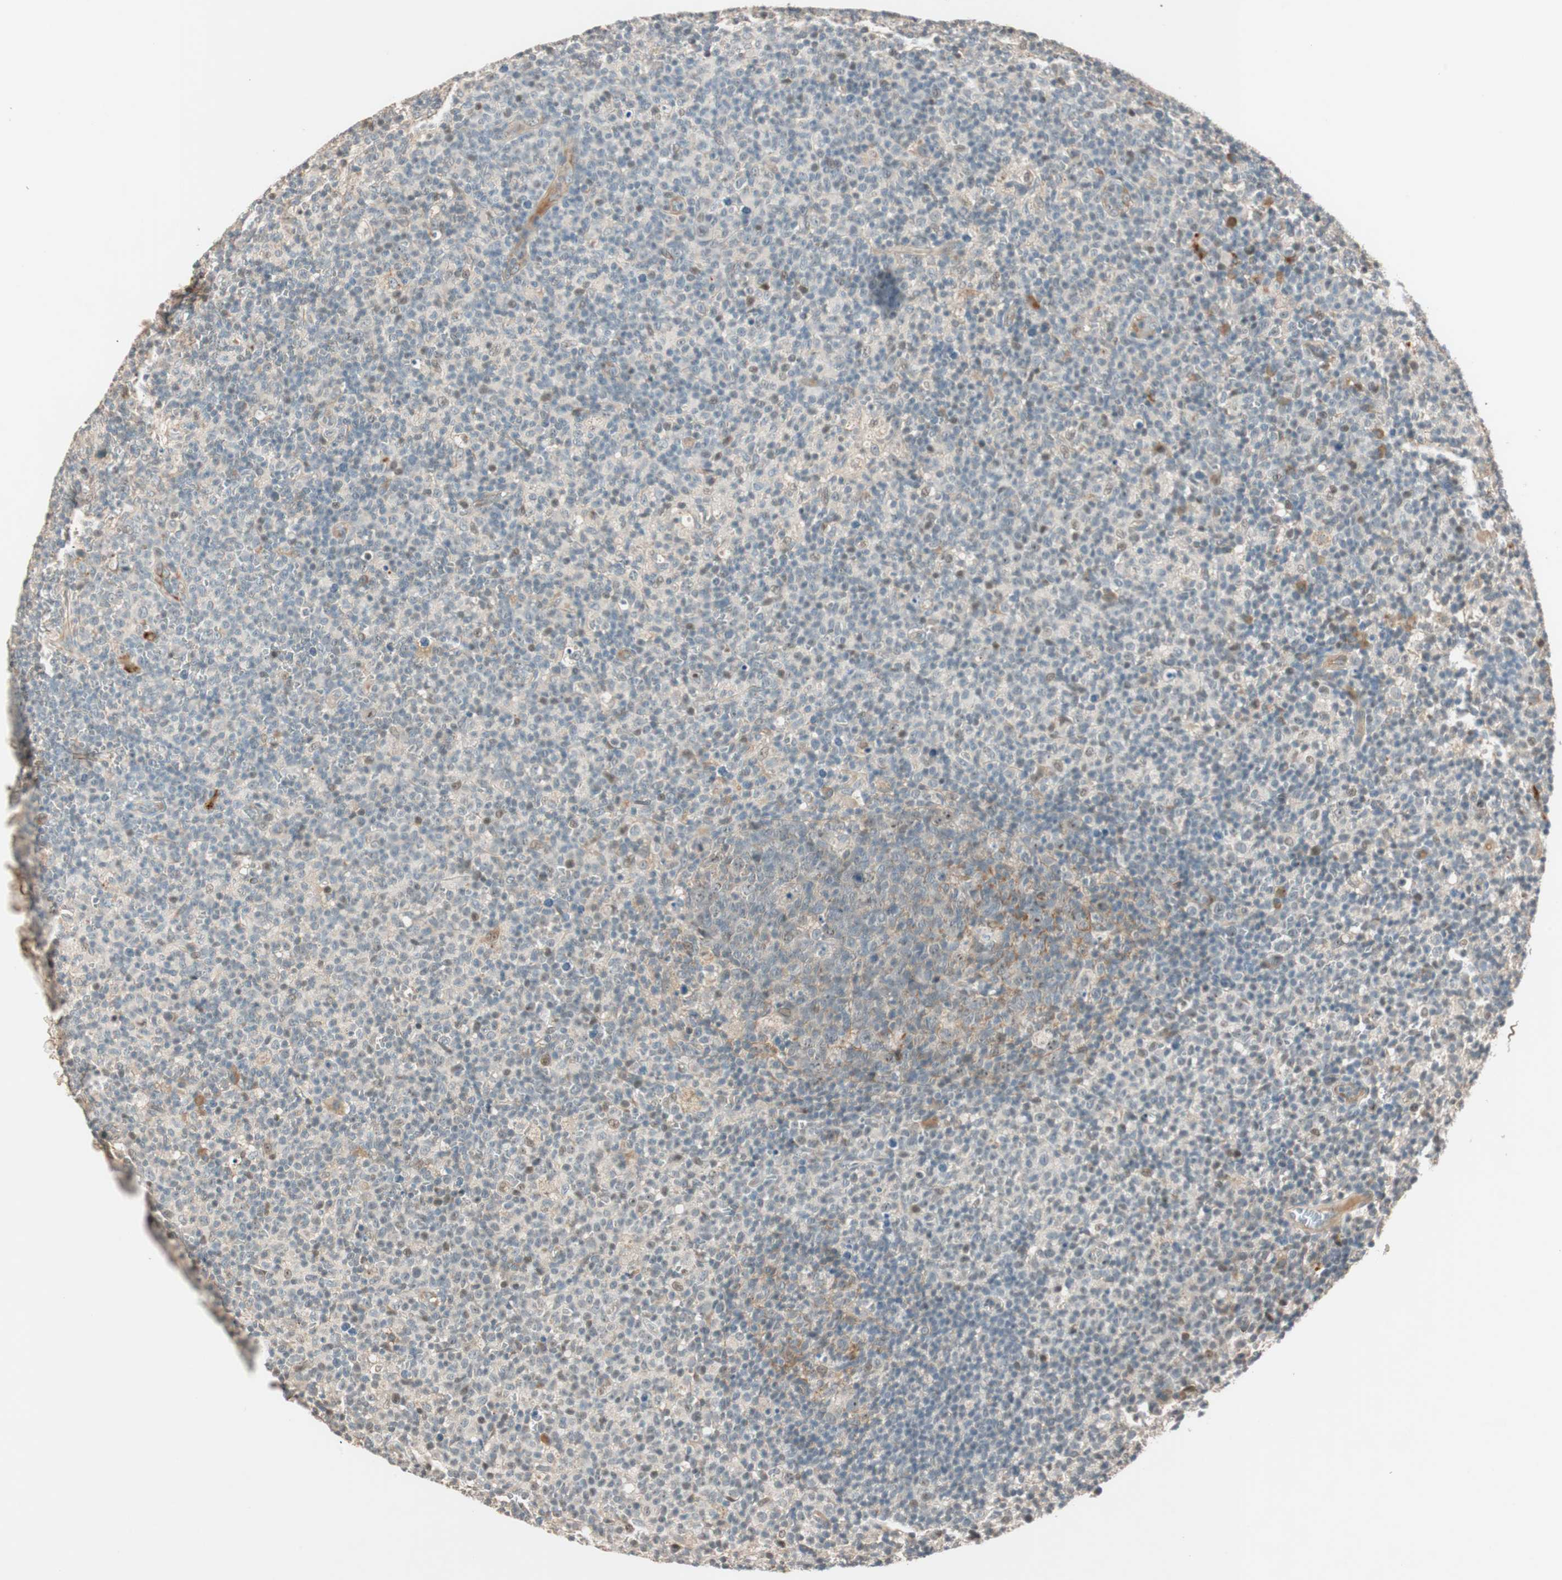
{"staining": {"intensity": "moderate", "quantity": "<25%", "location": "cytoplasmic/membranous,nuclear"}, "tissue": "lymph node", "cell_type": "Germinal center cells", "image_type": "normal", "snomed": [{"axis": "morphology", "description": "Normal tissue, NOS"}, {"axis": "morphology", "description": "Inflammation, NOS"}, {"axis": "topography", "description": "Lymph node"}], "caption": "A brown stain shows moderate cytoplasmic/membranous,nuclear expression of a protein in germinal center cells of normal lymph node.", "gene": "EPHA6", "patient": {"sex": "male", "age": 55}}